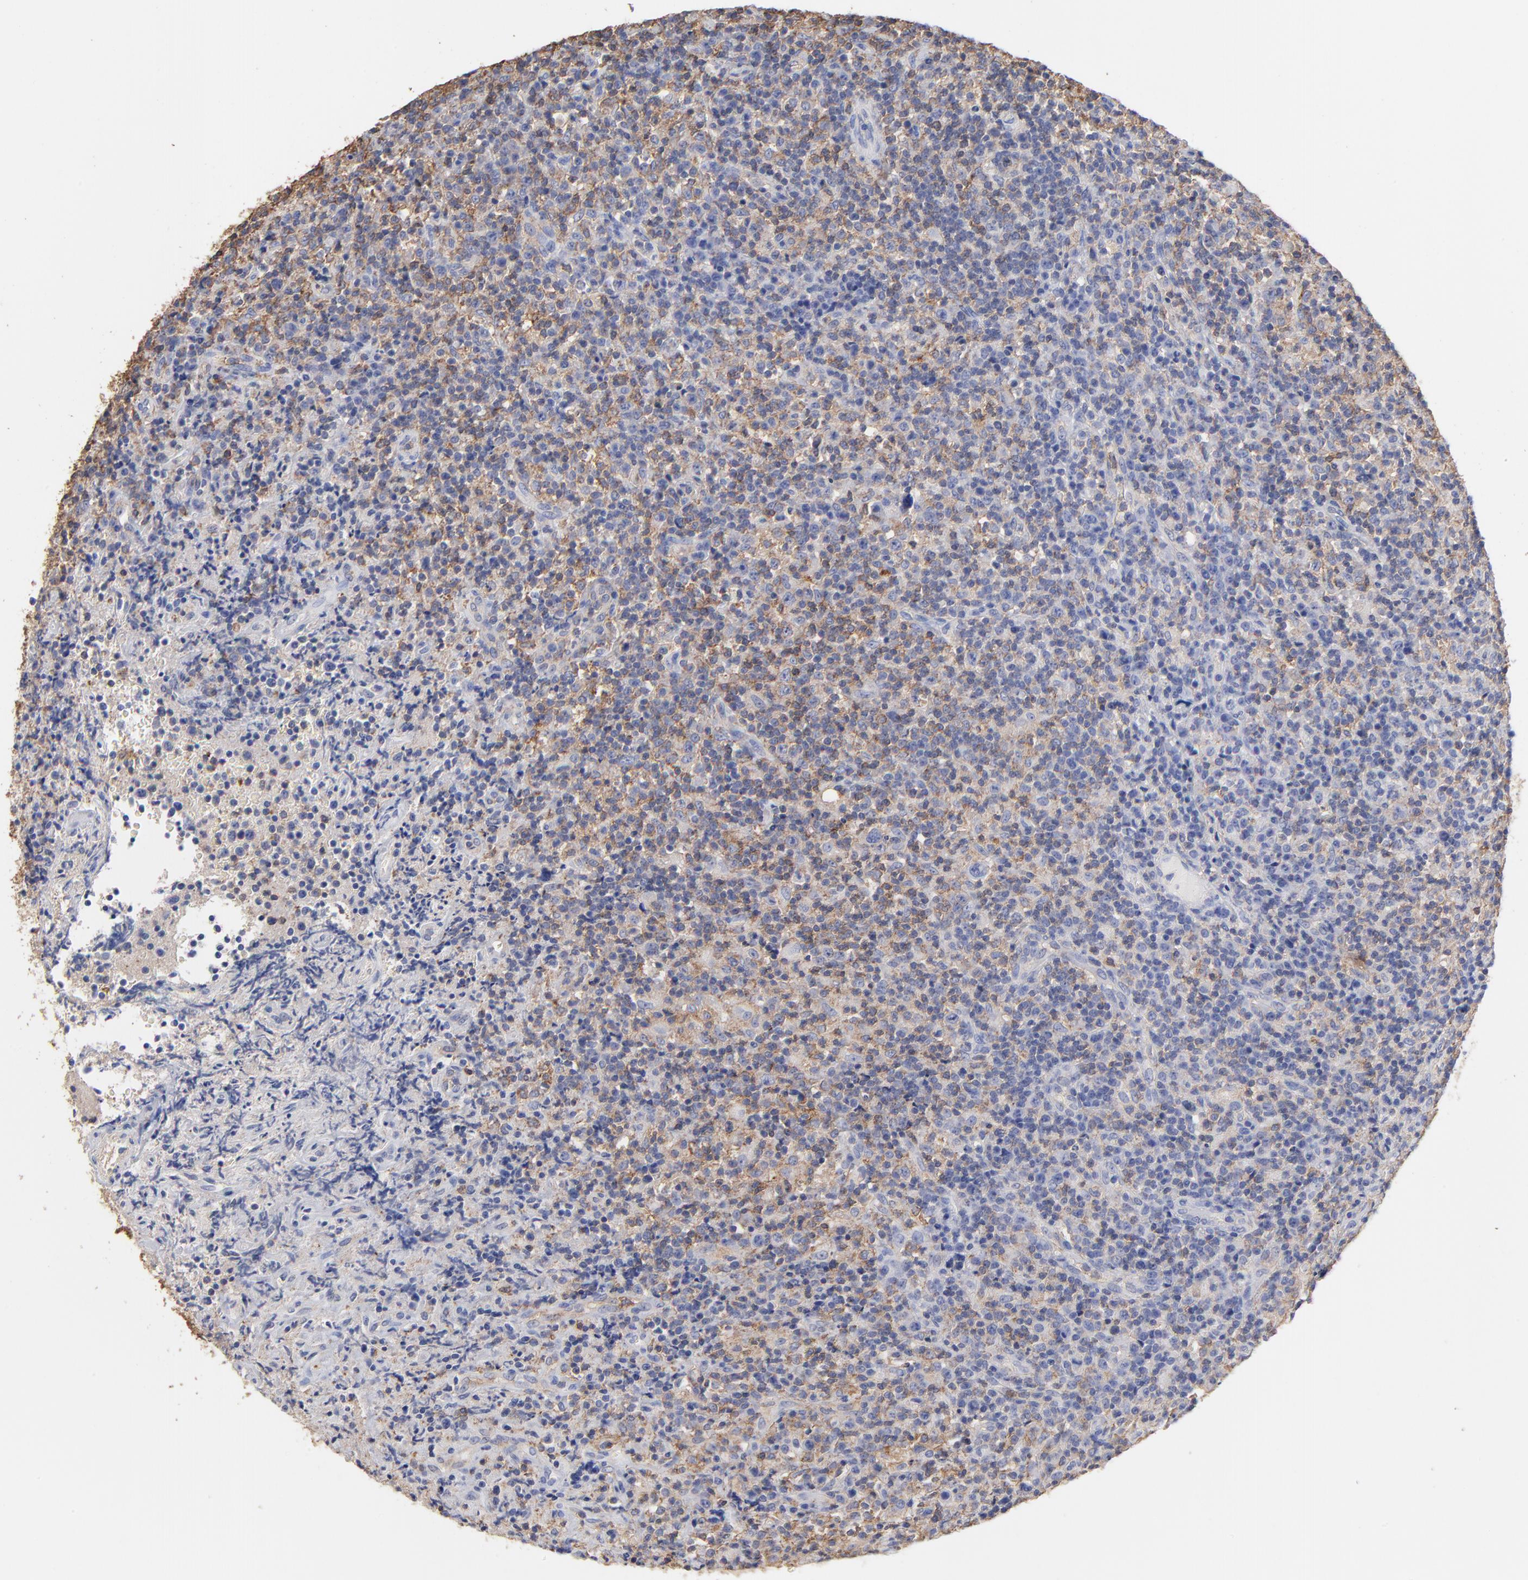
{"staining": {"intensity": "weak", "quantity": ">75%", "location": "cytoplasmic/membranous"}, "tissue": "lymphoma", "cell_type": "Tumor cells", "image_type": "cancer", "snomed": [{"axis": "morphology", "description": "Hodgkin's disease, NOS"}, {"axis": "topography", "description": "Lymph node"}], "caption": "IHC staining of Hodgkin's disease, which reveals low levels of weak cytoplasmic/membranous expression in about >75% of tumor cells indicating weak cytoplasmic/membranous protein expression. The staining was performed using DAB (3,3'-diaminobenzidine) (brown) for protein detection and nuclei were counterstained in hematoxylin (blue).", "gene": "ASL", "patient": {"sex": "male", "age": 65}}